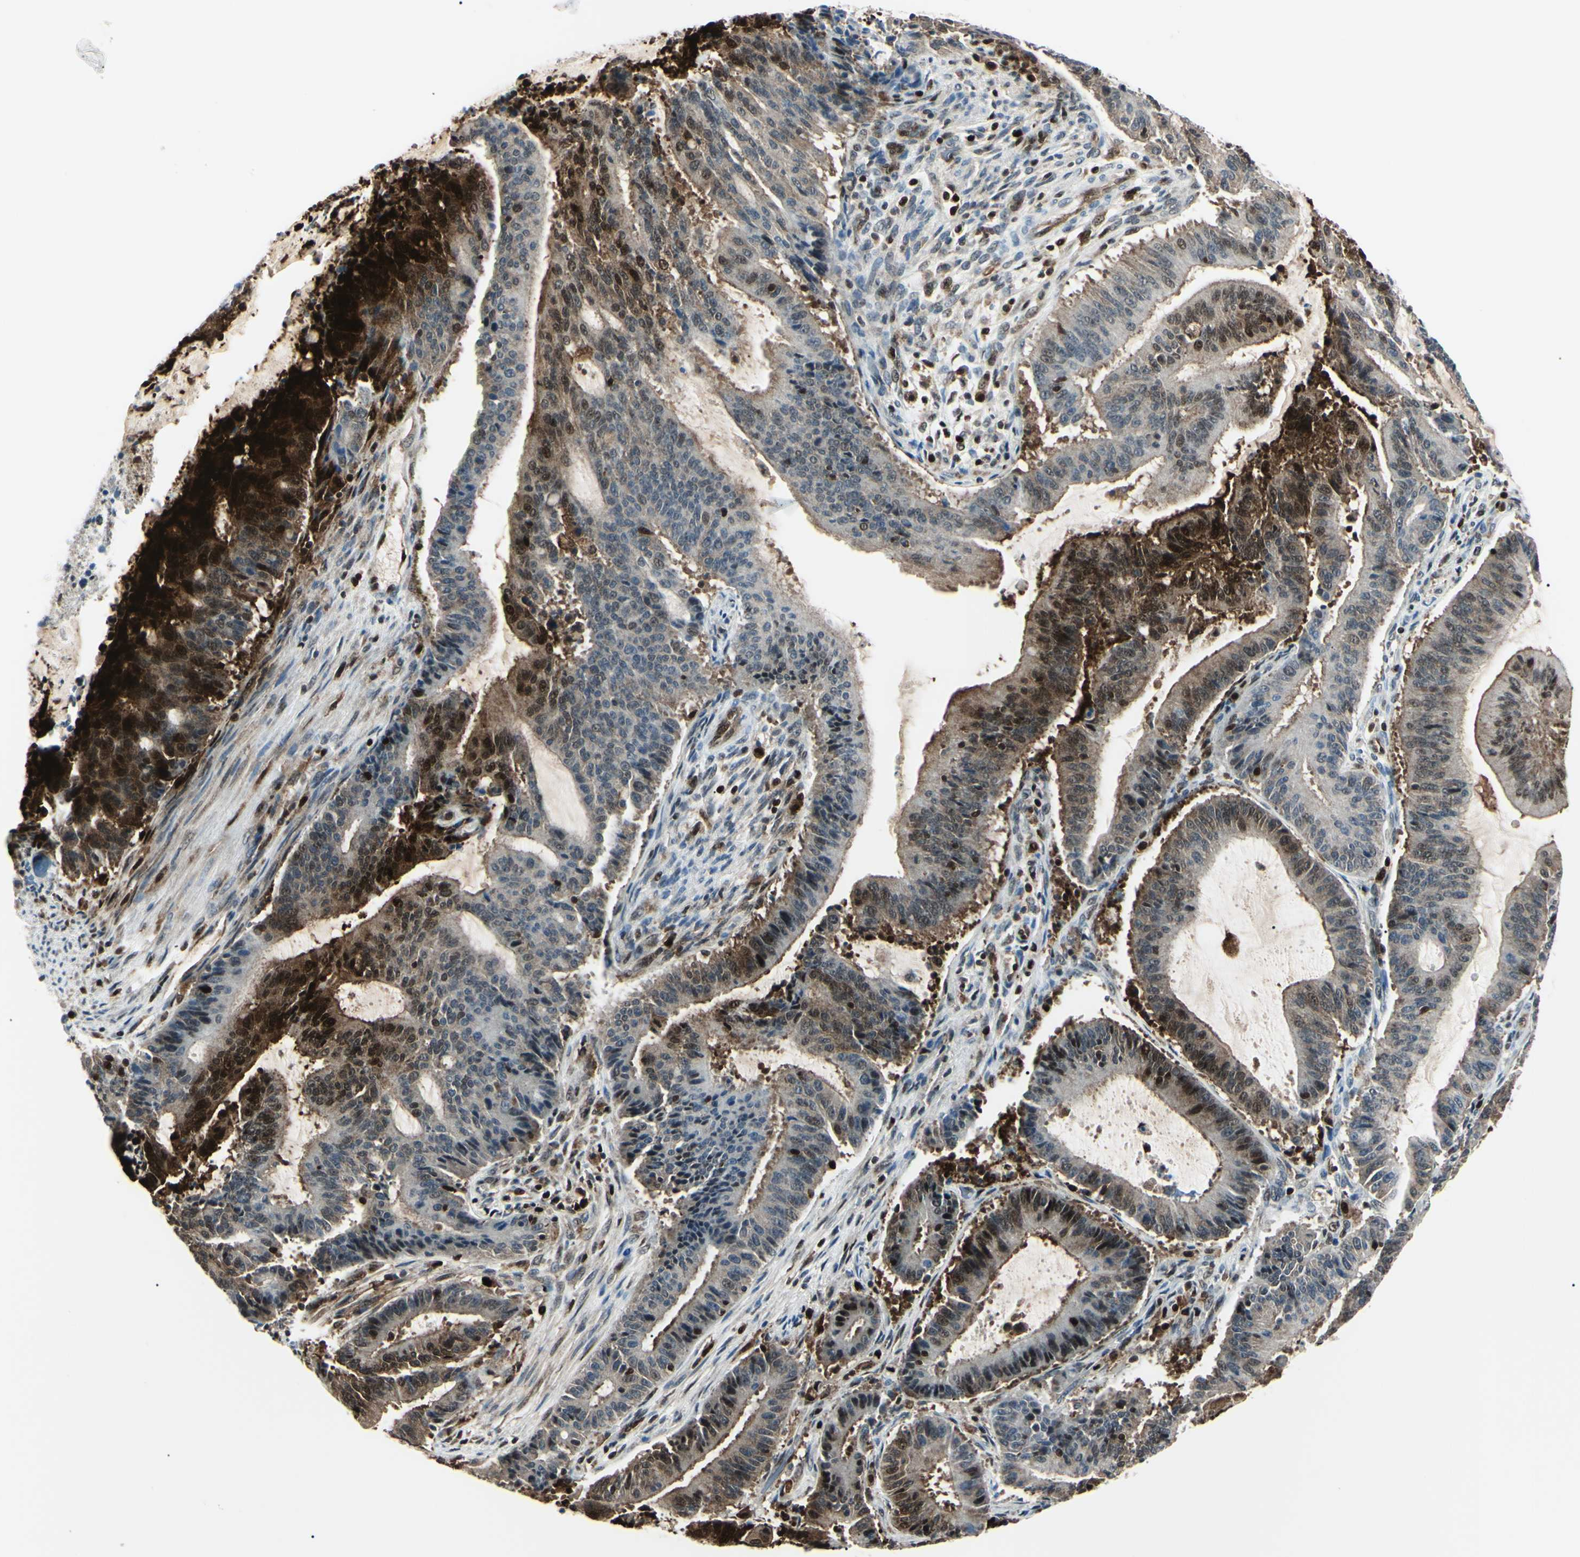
{"staining": {"intensity": "strong", "quantity": "25%-75%", "location": "cytoplasmic/membranous,nuclear"}, "tissue": "liver cancer", "cell_type": "Tumor cells", "image_type": "cancer", "snomed": [{"axis": "morphology", "description": "Cholangiocarcinoma"}, {"axis": "topography", "description": "Liver"}], "caption": "Protein expression by immunohistochemistry reveals strong cytoplasmic/membranous and nuclear expression in approximately 25%-75% of tumor cells in liver cholangiocarcinoma.", "gene": "PGK1", "patient": {"sex": "female", "age": 73}}